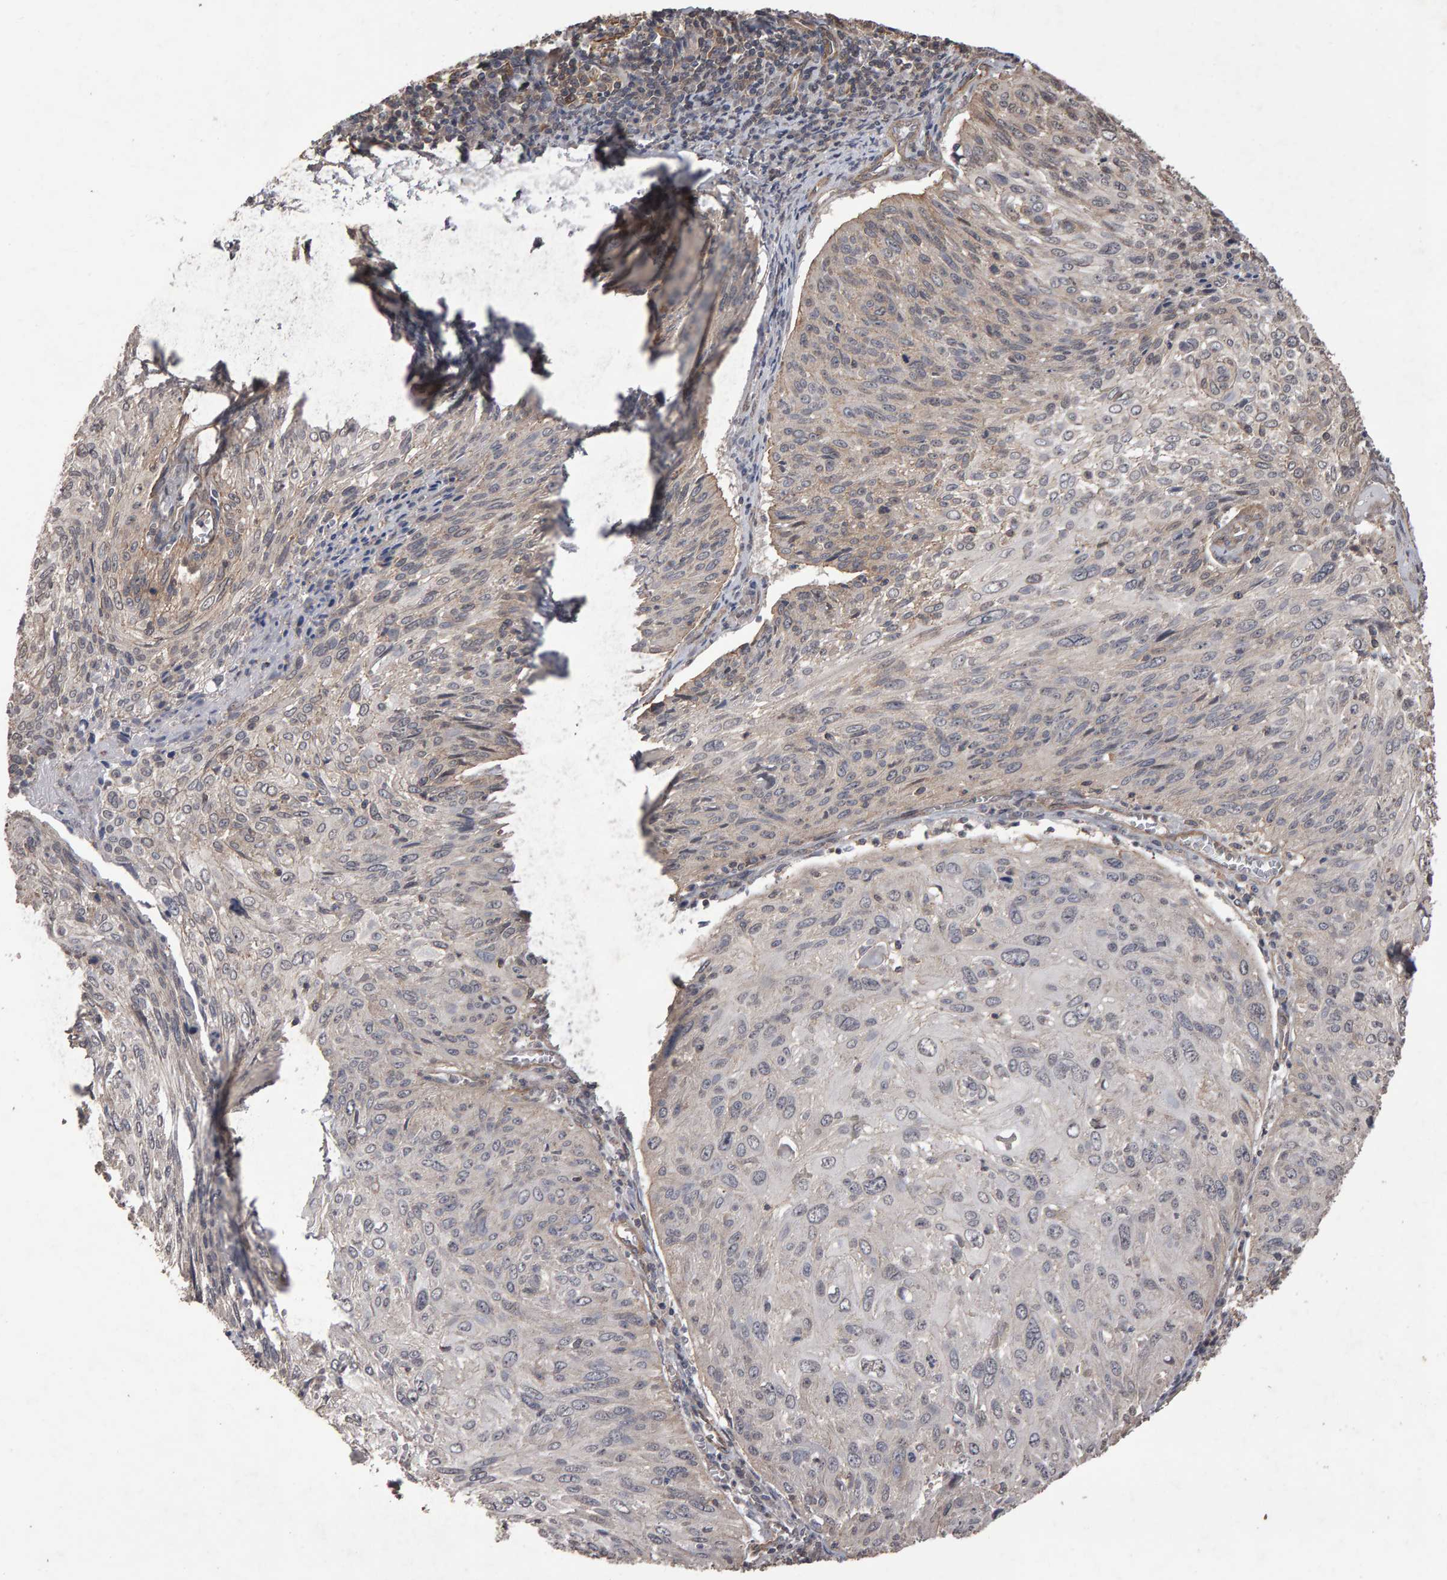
{"staining": {"intensity": "negative", "quantity": "none", "location": "none"}, "tissue": "cervical cancer", "cell_type": "Tumor cells", "image_type": "cancer", "snomed": [{"axis": "morphology", "description": "Squamous cell carcinoma, NOS"}, {"axis": "topography", "description": "Cervix"}], "caption": "Tumor cells are negative for protein expression in human cervical squamous cell carcinoma.", "gene": "SCRIB", "patient": {"sex": "female", "age": 51}}